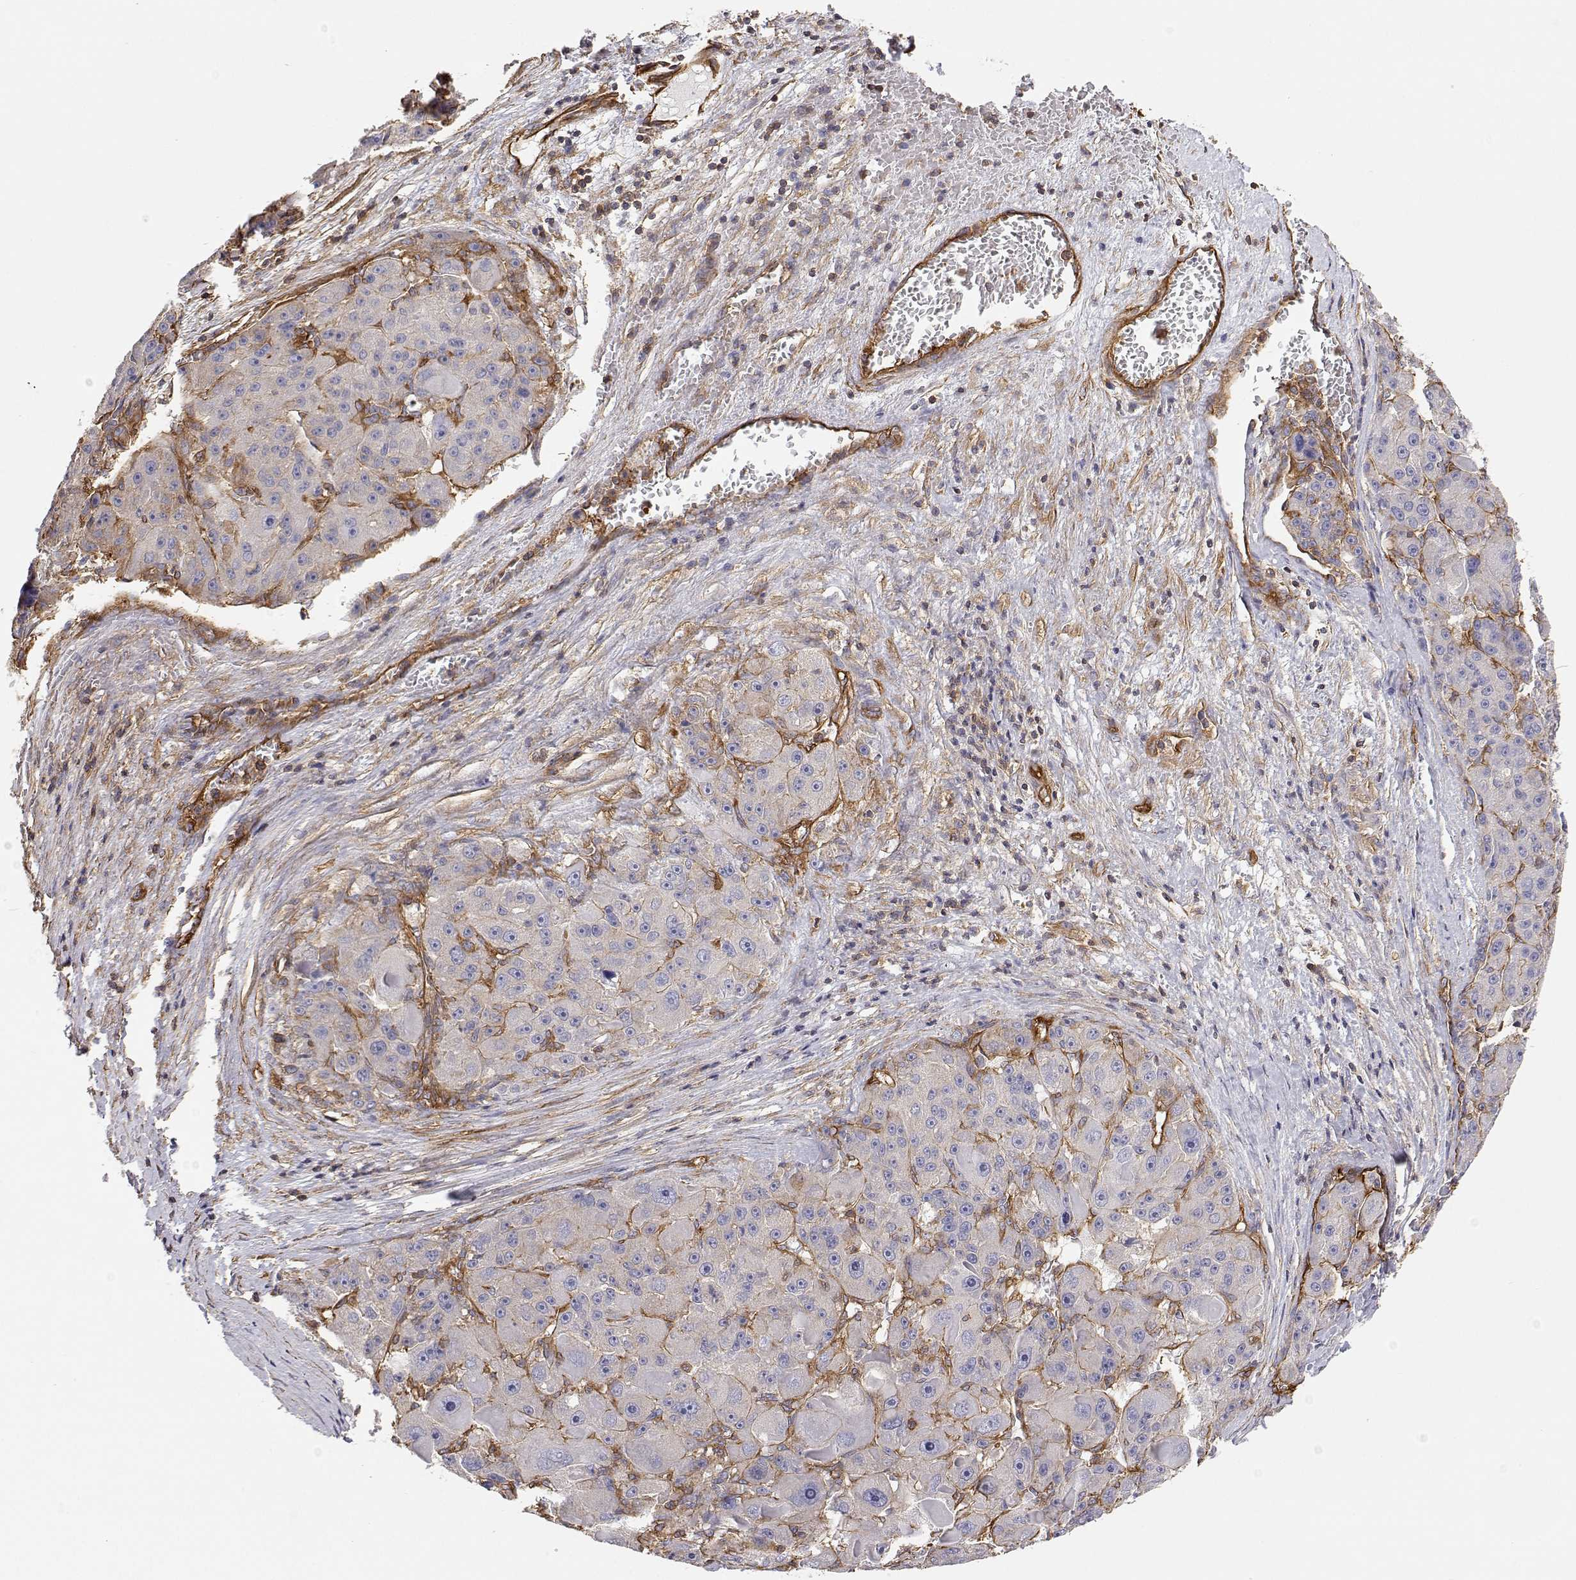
{"staining": {"intensity": "moderate", "quantity": "<25%", "location": "cytoplasmic/membranous"}, "tissue": "liver cancer", "cell_type": "Tumor cells", "image_type": "cancer", "snomed": [{"axis": "morphology", "description": "Carcinoma, Hepatocellular, NOS"}, {"axis": "topography", "description": "Liver"}], "caption": "A histopathology image of human hepatocellular carcinoma (liver) stained for a protein displays moderate cytoplasmic/membranous brown staining in tumor cells.", "gene": "MYH9", "patient": {"sex": "male", "age": 76}}